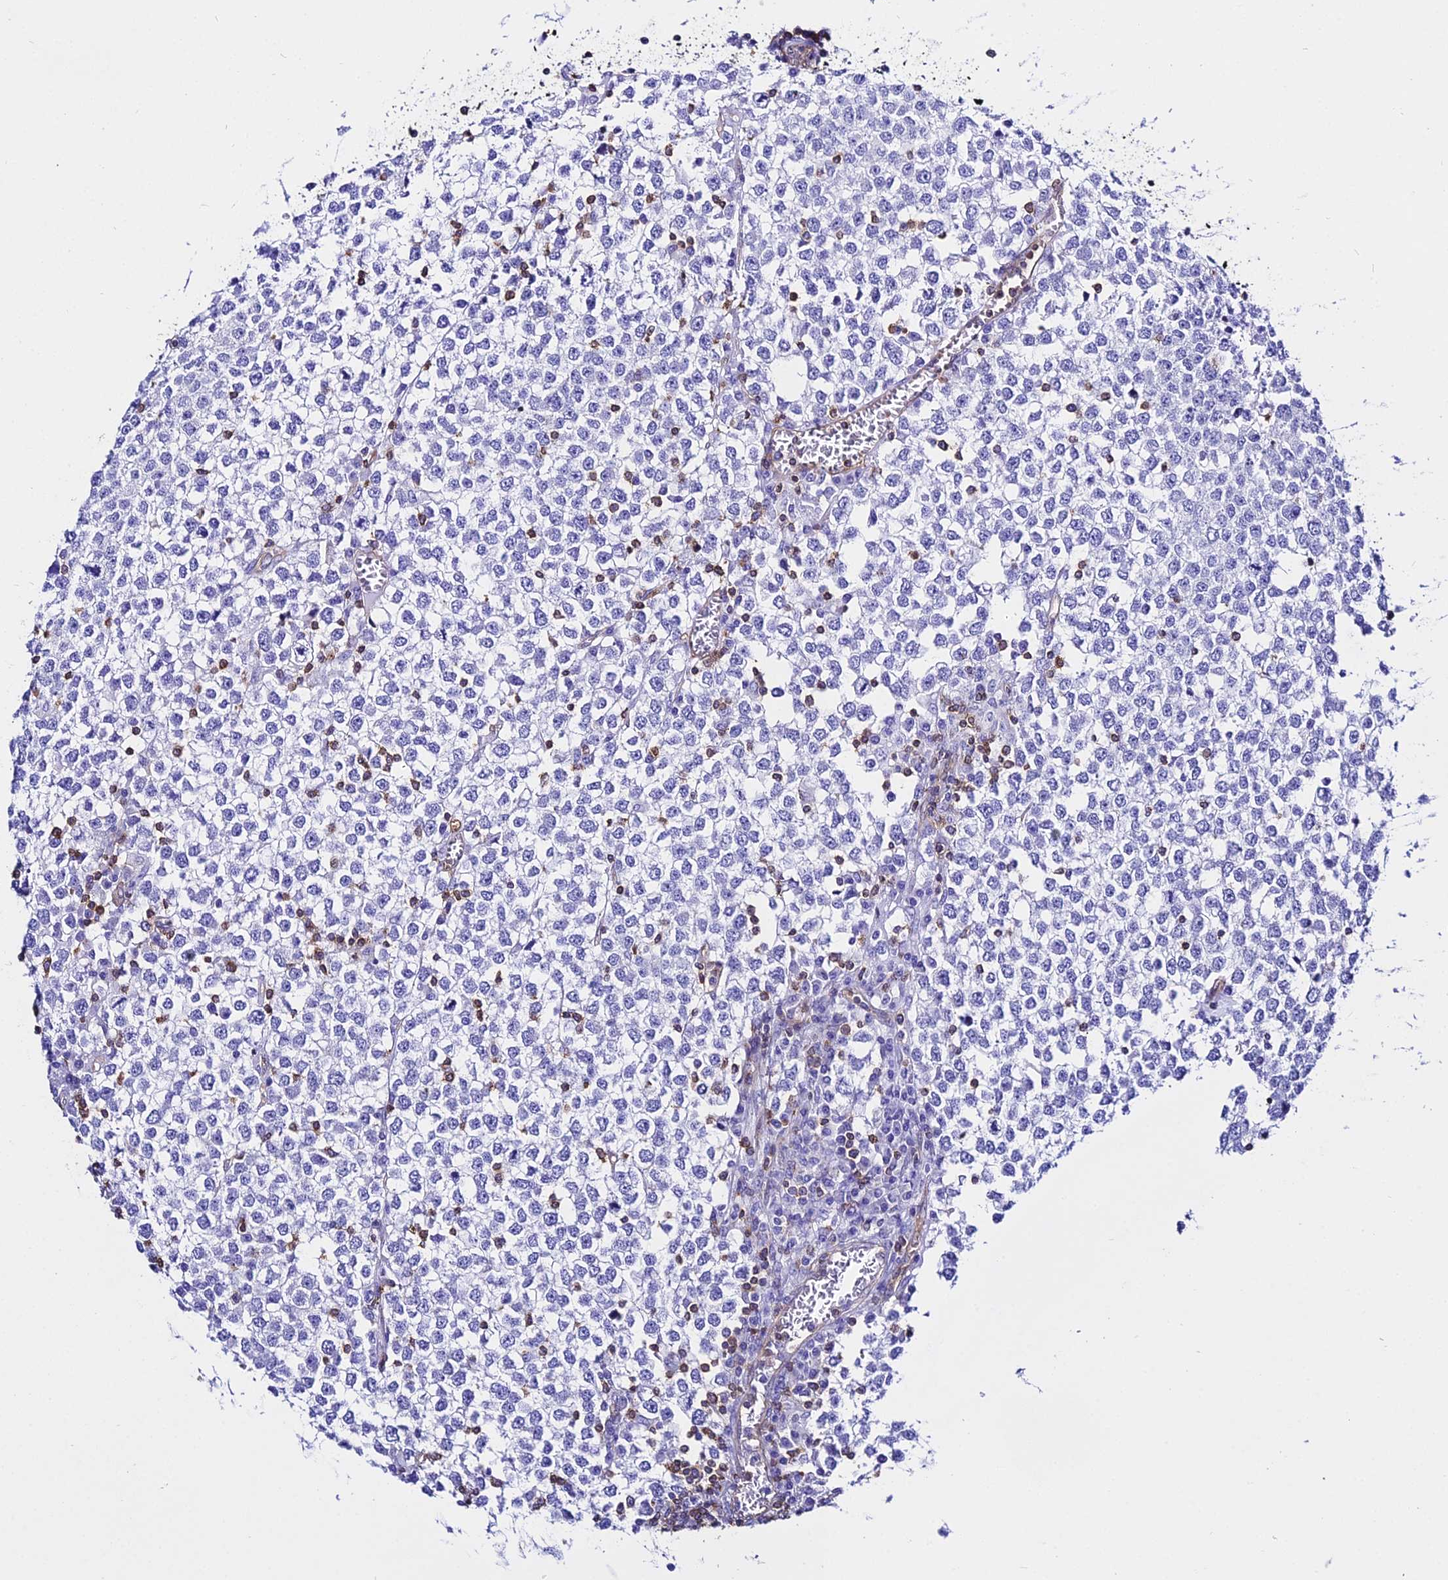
{"staining": {"intensity": "negative", "quantity": "none", "location": "none"}, "tissue": "testis cancer", "cell_type": "Tumor cells", "image_type": "cancer", "snomed": [{"axis": "morphology", "description": "Seminoma, NOS"}, {"axis": "topography", "description": "Testis"}], "caption": "Seminoma (testis) stained for a protein using IHC demonstrates no staining tumor cells.", "gene": "S100A16", "patient": {"sex": "male", "age": 65}}